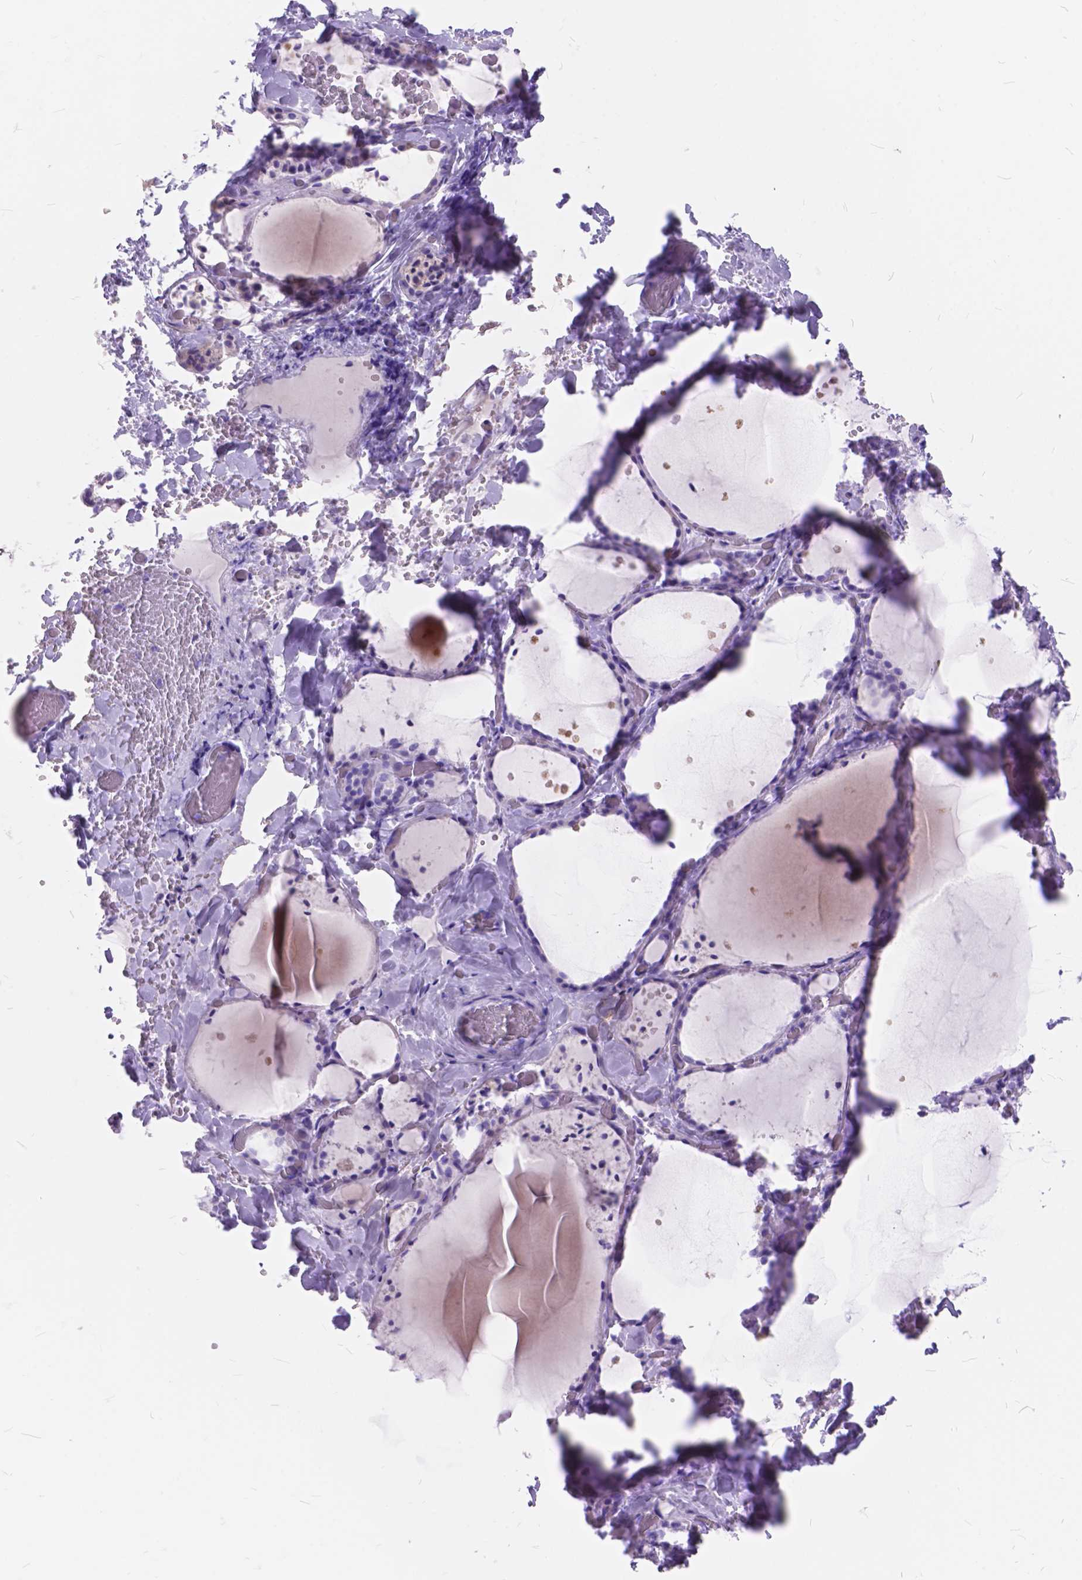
{"staining": {"intensity": "negative", "quantity": "none", "location": "none"}, "tissue": "thyroid gland", "cell_type": "Glandular cells", "image_type": "normal", "snomed": [{"axis": "morphology", "description": "Normal tissue, NOS"}, {"axis": "topography", "description": "Thyroid gland"}], "caption": "Immunohistochemistry (IHC) of unremarkable thyroid gland shows no staining in glandular cells.", "gene": "FOXL2", "patient": {"sex": "female", "age": 36}}